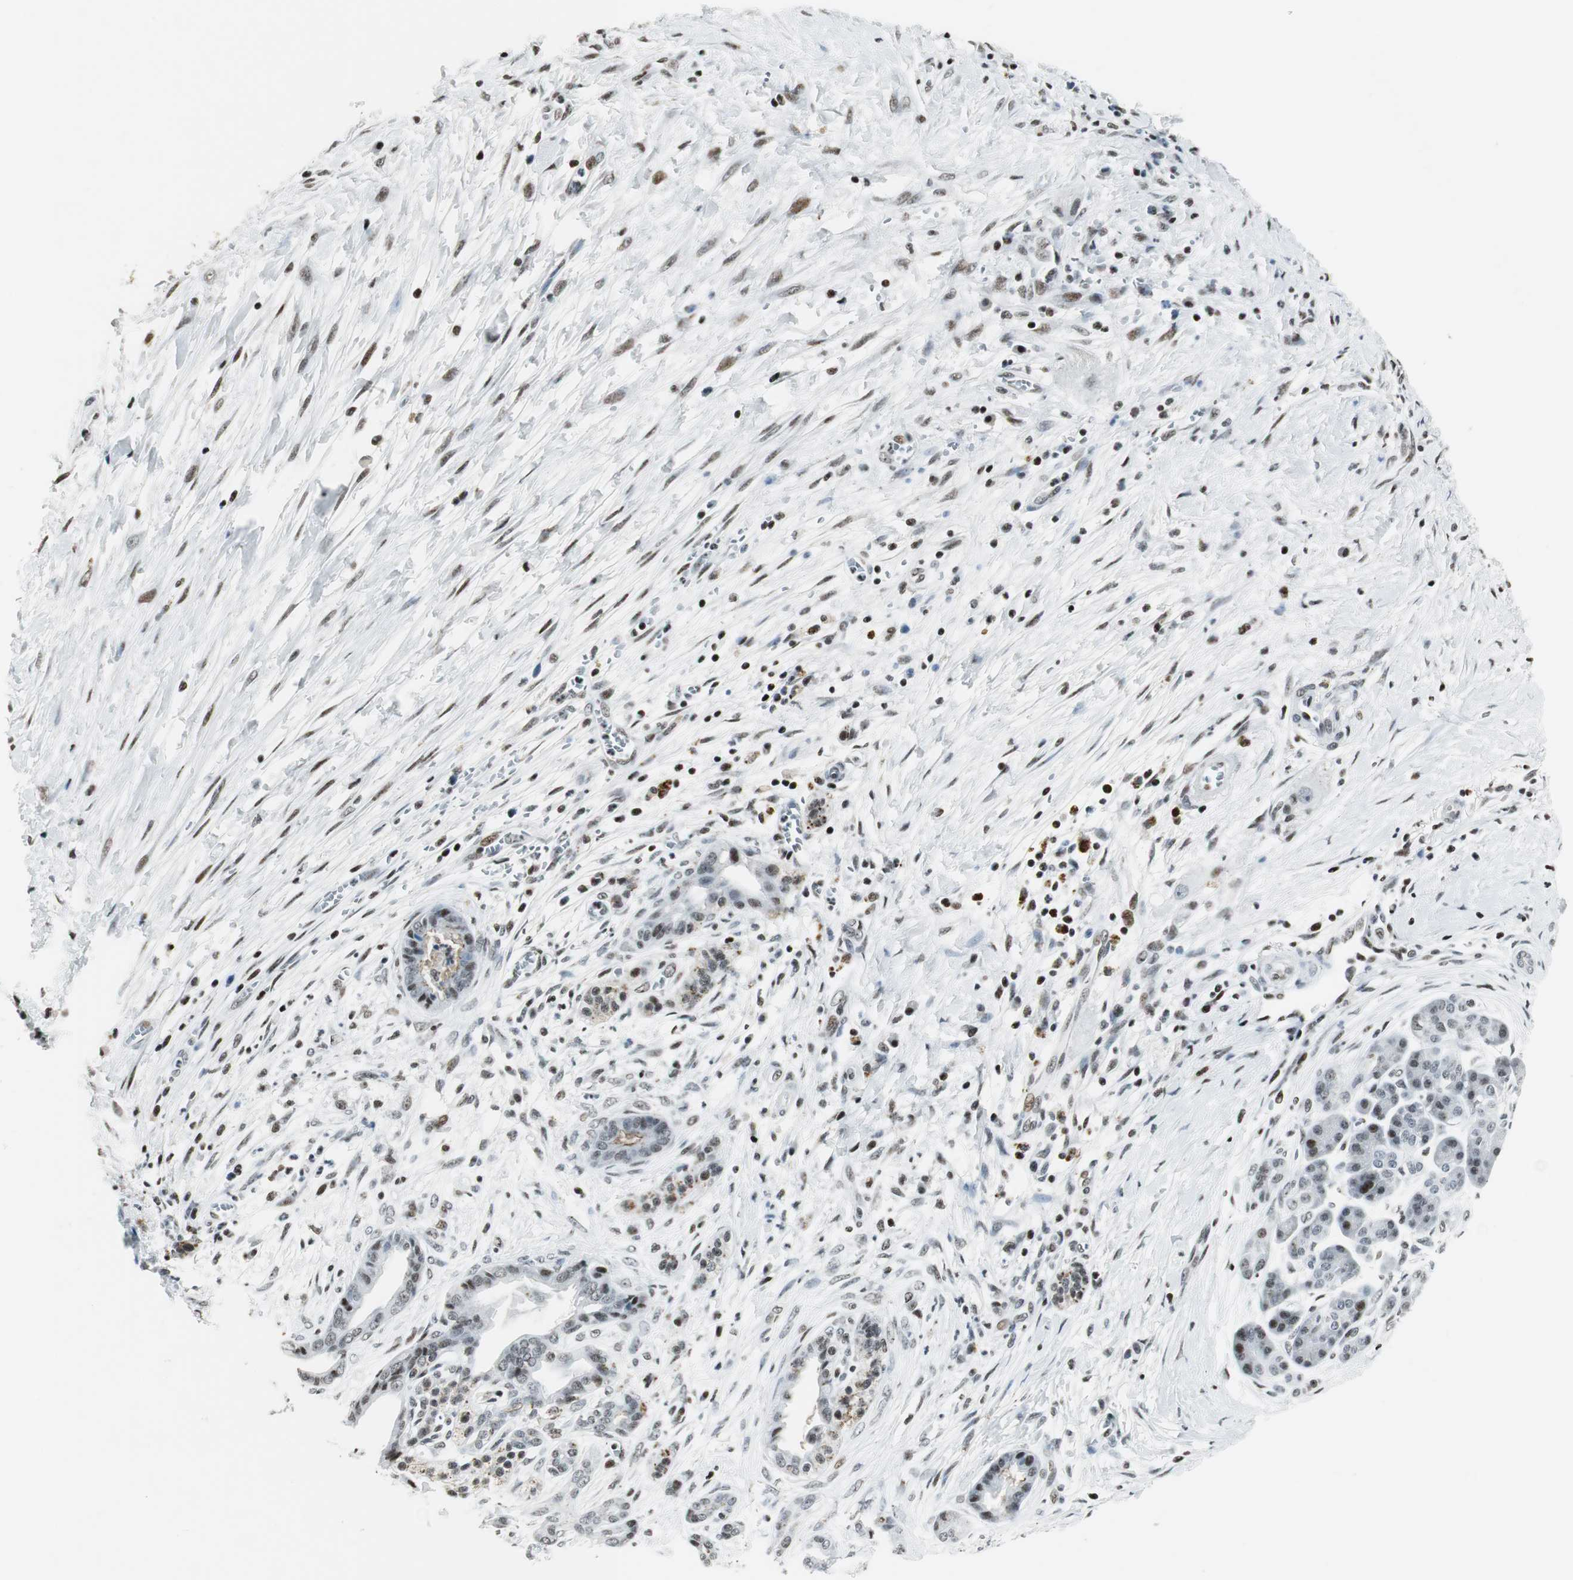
{"staining": {"intensity": "weak", "quantity": ">75%", "location": "nuclear"}, "tissue": "pancreatic cancer", "cell_type": "Tumor cells", "image_type": "cancer", "snomed": [{"axis": "morphology", "description": "Adenocarcinoma, NOS"}, {"axis": "topography", "description": "Pancreas"}], "caption": "High-power microscopy captured an IHC histopathology image of adenocarcinoma (pancreatic), revealing weak nuclear positivity in about >75% of tumor cells.", "gene": "RBBP4", "patient": {"sex": "male", "age": 59}}